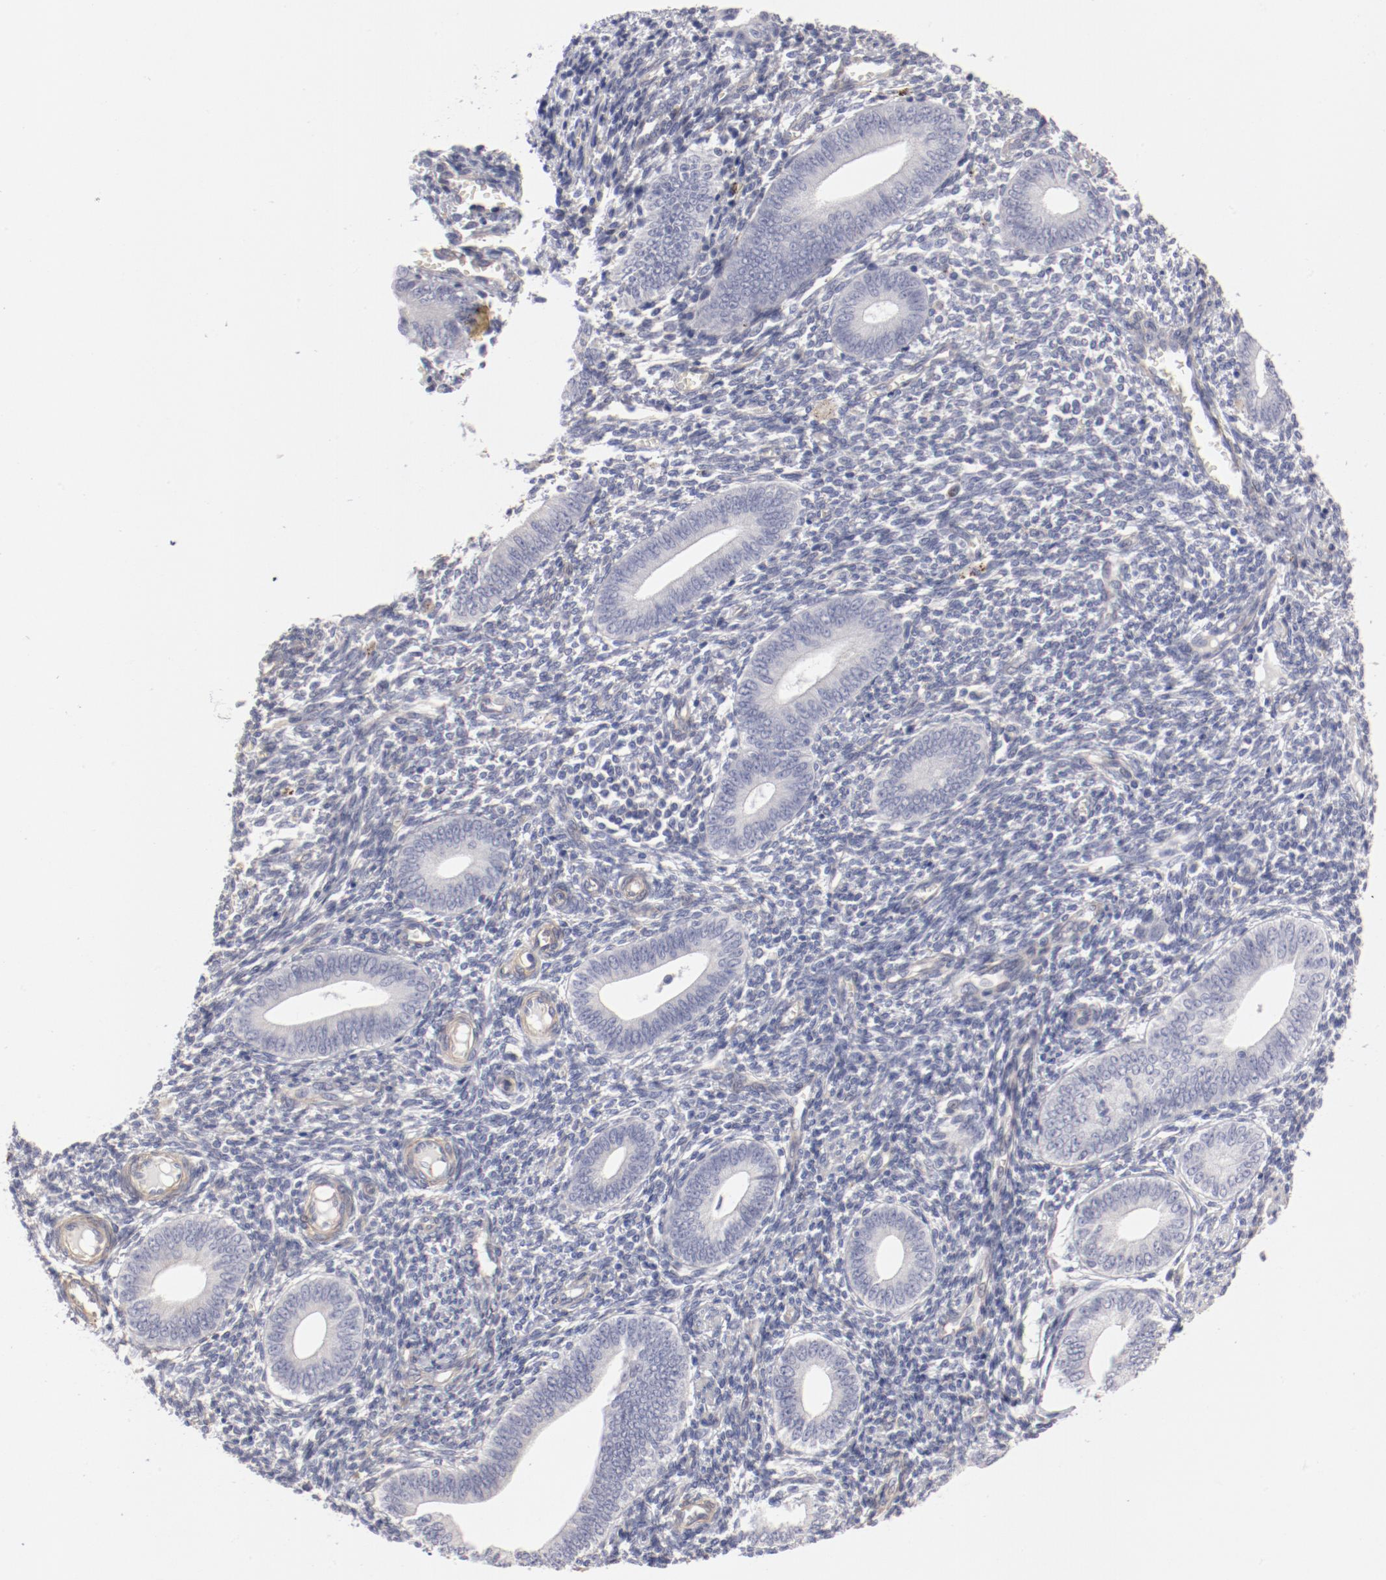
{"staining": {"intensity": "negative", "quantity": "none", "location": "none"}, "tissue": "endometrium", "cell_type": "Cells in endometrial stroma", "image_type": "normal", "snomed": [{"axis": "morphology", "description": "Normal tissue, NOS"}, {"axis": "topography", "description": "Uterus"}, {"axis": "topography", "description": "Endometrium"}], "caption": "Immunohistochemistry micrograph of unremarkable endometrium stained for a protein (brown), which demonstrates no expression in cells in endometrial stroma.", "gene": "LAX1", "patient": {"sex": "female", "age": 33}}